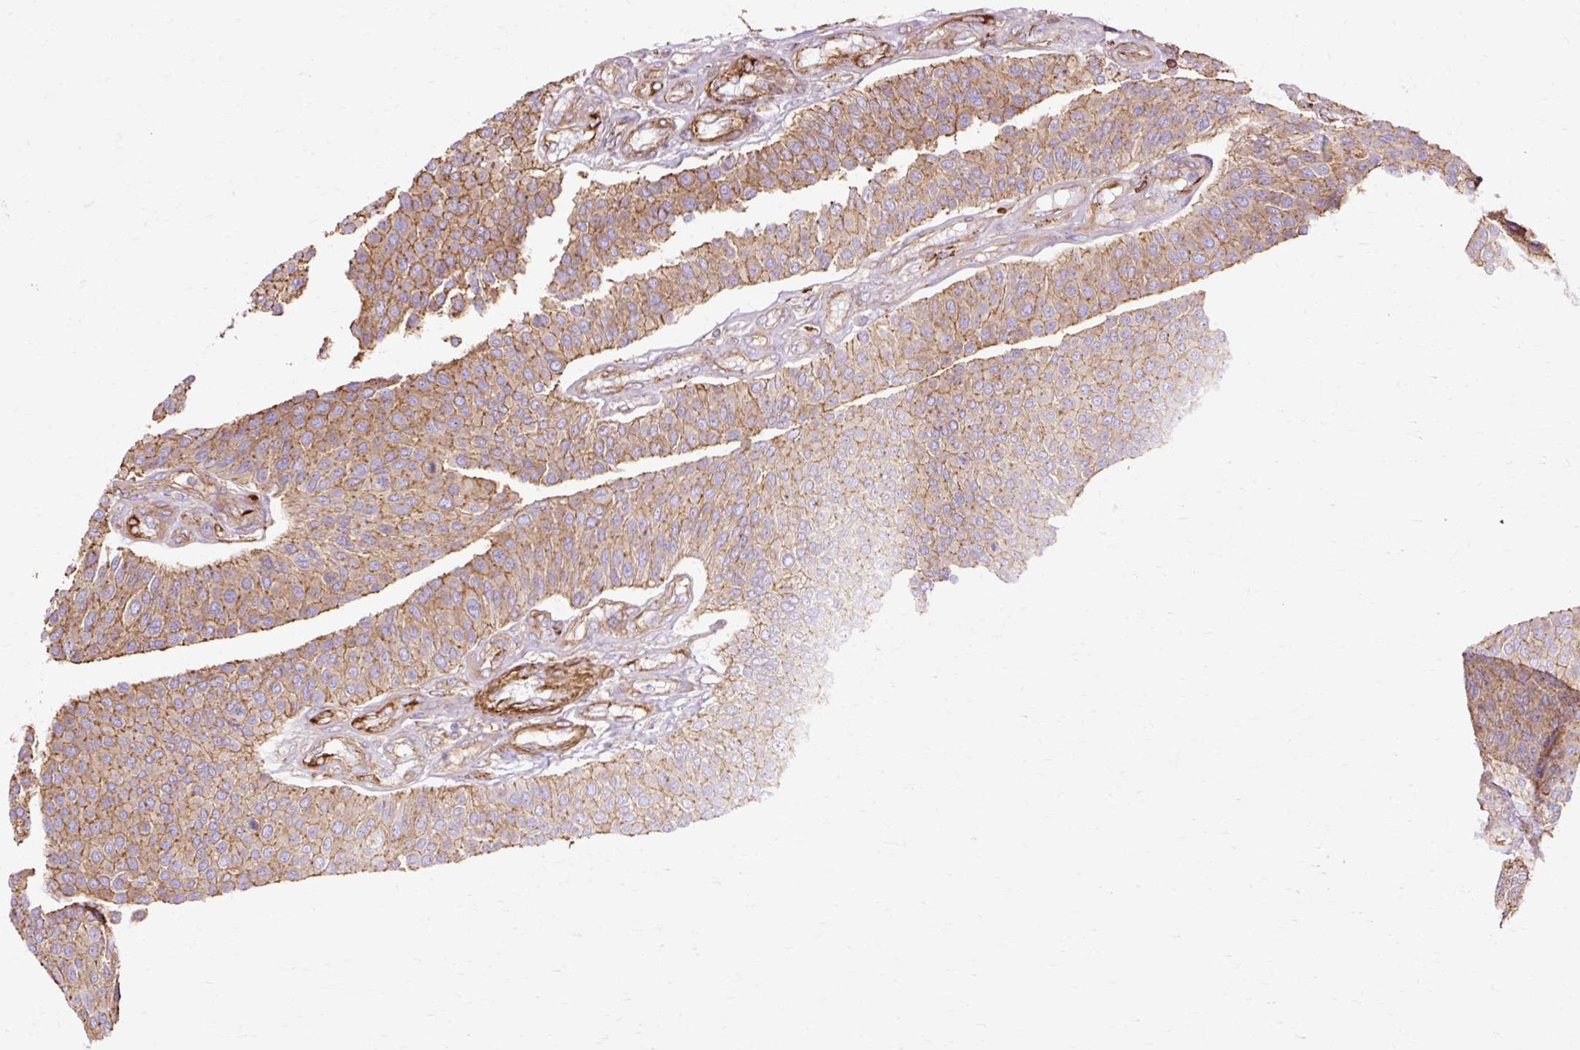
{"staining": {"intensity": "moderate", "quantity": ">75%", "location": "cytoplasmic/membranous"}, "tissue": "urothelial cancer", "cell_type": "Tumor cells", "image_type": "cancer", "snomed": [{"axis": "morphology", "description": "Urothelial carcinoma, NOS"}, {"axis": "topography", "description": "Urinary bladder"}], "caption": "The histopathology image demonstrates immunohistochemical staining of transitional cell carcinoma. There is moderate cytoplasmic/membranous staining is seen in approximately >75% of tumor cells.", "gene": "TBC1D2B", "patient": {"sex": "male", "age": 55}}